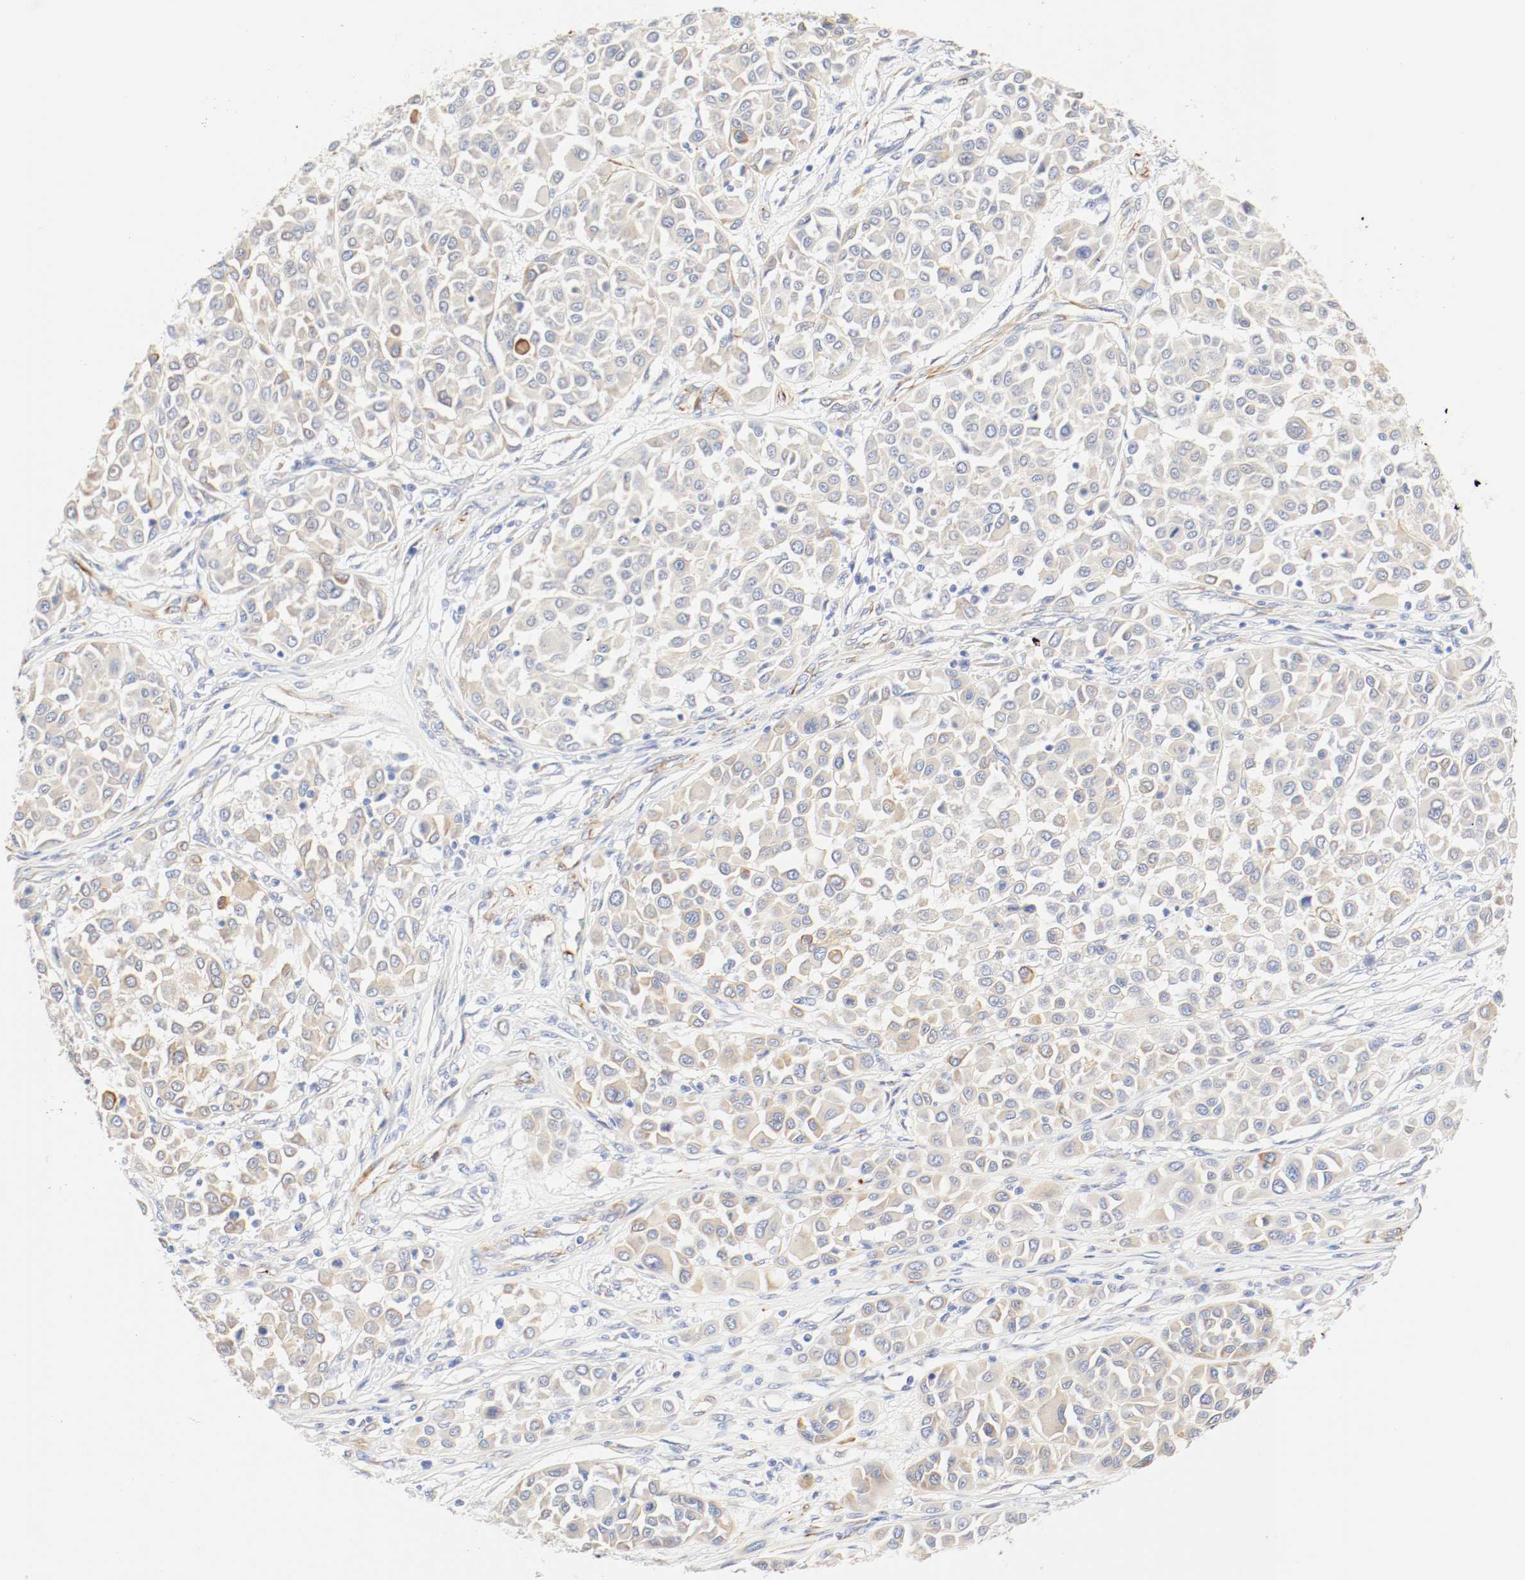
{"staining": {"intensity": "moderate", "quantity": ">75%", "location": "cytoplasmic/membranous"}, "tissue": "melanoma", "cell_type": "Tumor cells", "image_type": "cancer", "snomed": [{"axis": "morphology", "description": "Malignant melanoma, Metastatic site"}, {"axis": "topography", "description": "Soft tissue"}], "caption": "Moderate cytoplasmic/membranous staining is appreciated in approximately >75% of tumor cells in melanoma.", "gene": "GIT1", "patient": {"sex": "male", "age": 41}}